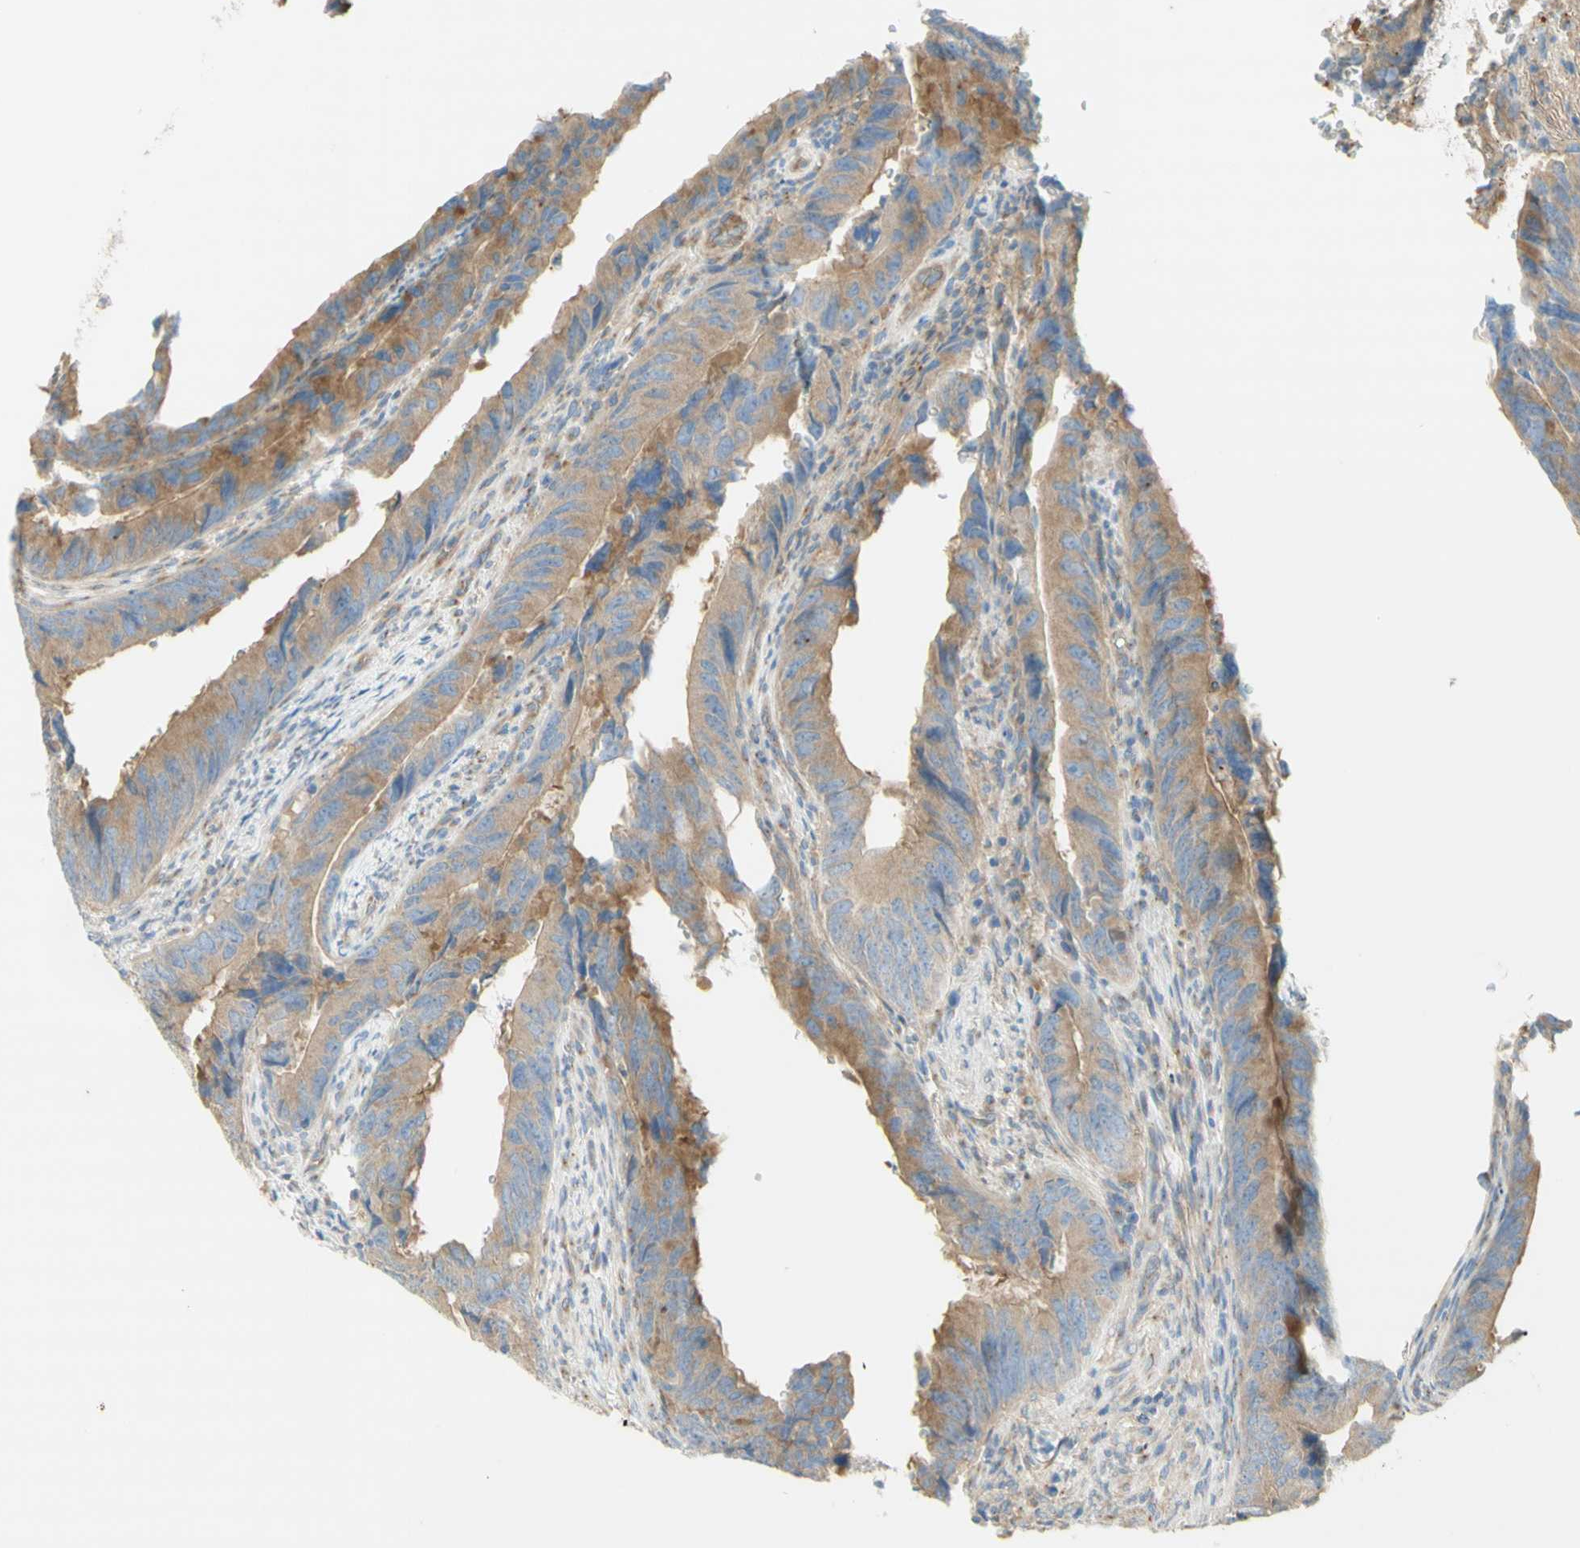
{"staining": {"intensity": "weak", "quantity": ">75%", "location": "cytoplasmic/membranous"}, "tissue": "colorectal cancer", "cell_type": "Tumor cells", "image_type": "cancer", "snomed": [{"axis": "morphology", "description": "Normal tissue, NOS"}, {"axis": "morphology", "description": "Adenocarcinoma, NOS"}, {"axis": "topography", "description": "Colon"}], "caption": "High-magnification brightfield microscopy of colorectal cancer stained with DAB (3,3'-diaminobenzidine) (brown) and counterstained with hematoxylin (blue). tumor cells exhibit weak cytoplasmic/membranous positivity is appreciated in approximately>75% of cells.", "gene": "DYNC1H1", "patient": {"sex": "male", "age": 56}}